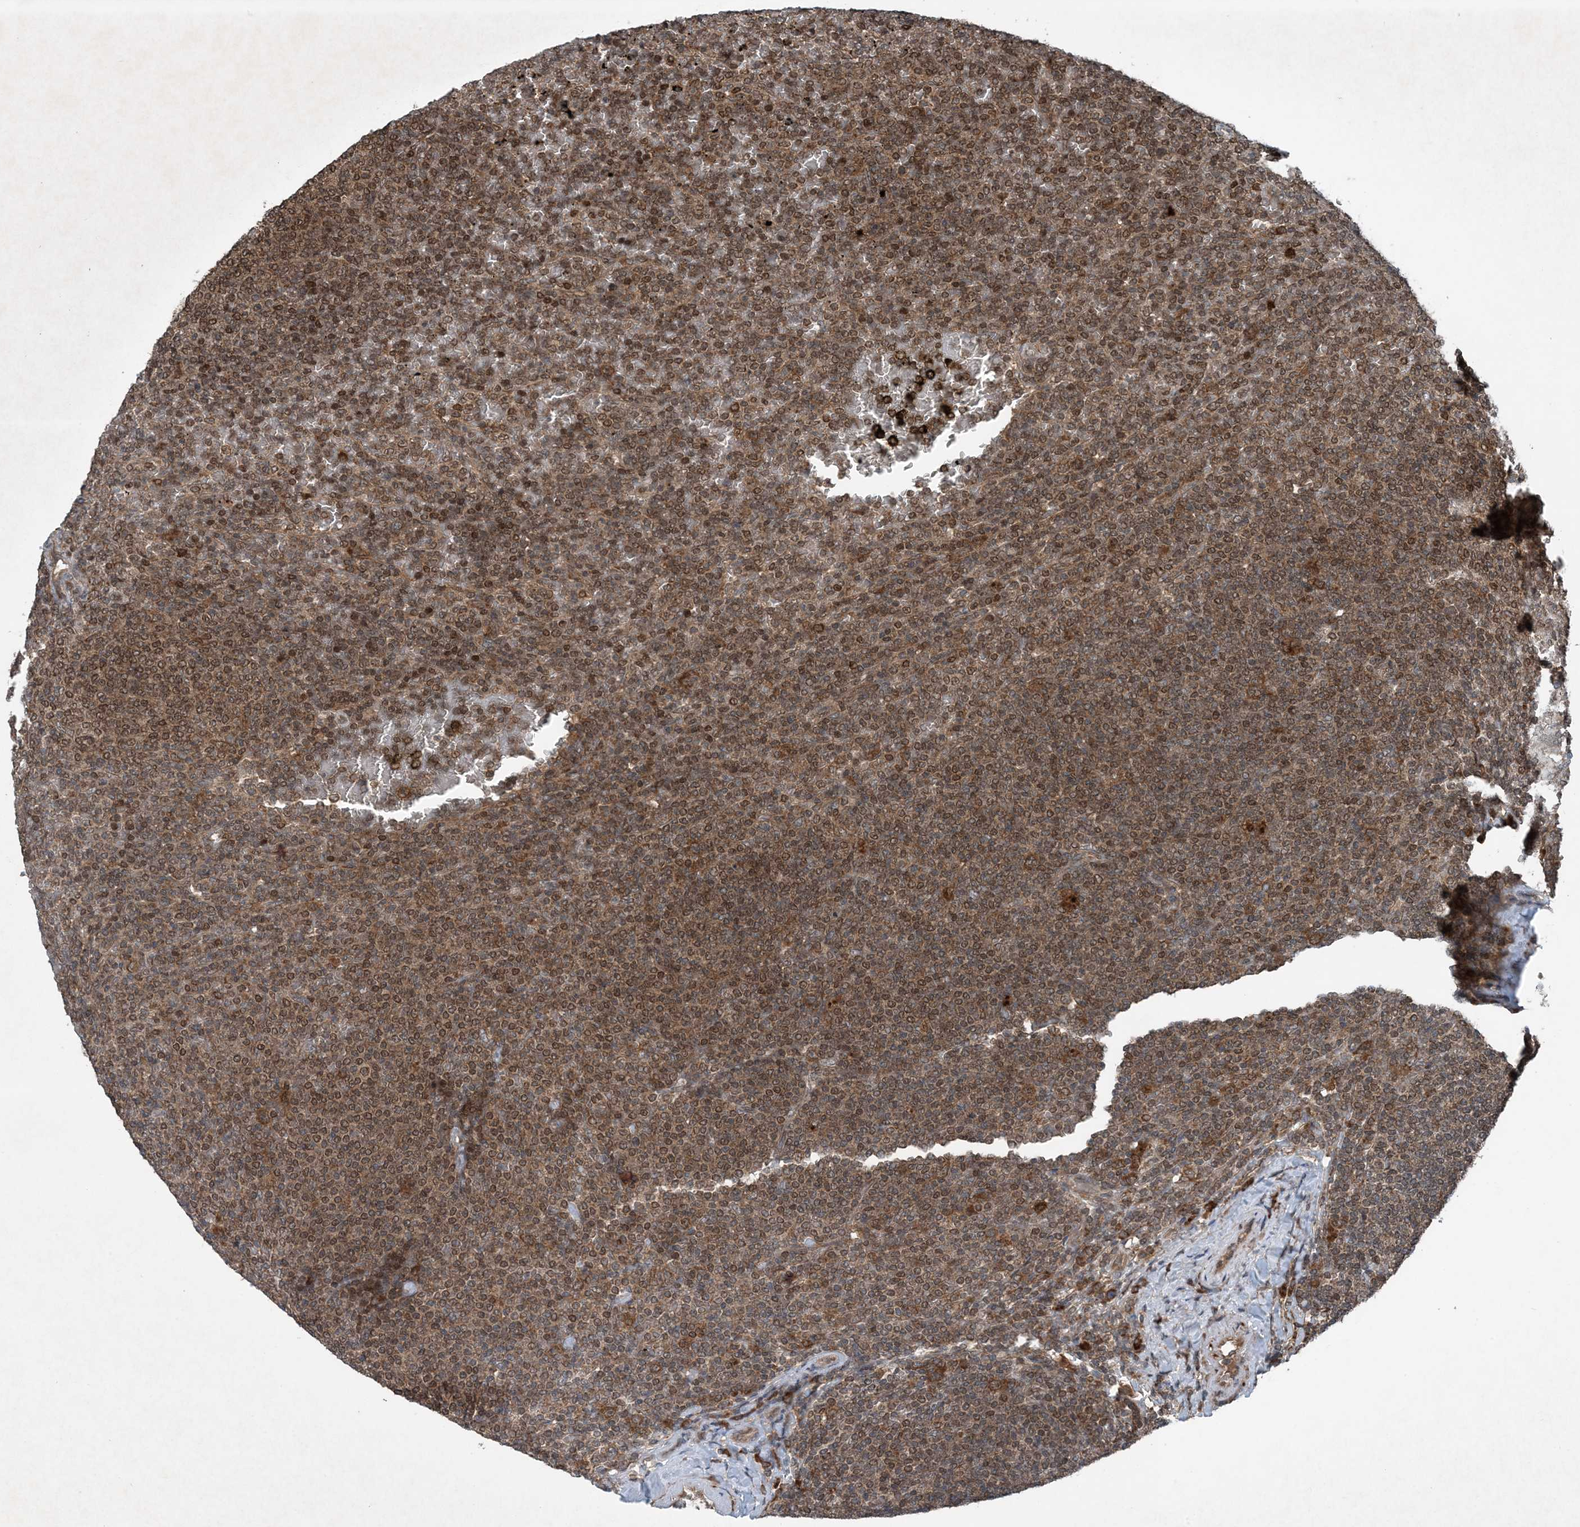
{"staining": {"intensity": "moderate", "quantity": ">75%", "location": "cytoplasmic/membranous,nuclear"}, "tissue": "lymphoma", "cell_type": "Tumor cells", "image_type": "cancer", "snomed": [{"axis": "morphology", "description": "Malignant lymphoma, non-Hodgkin's type, Low grade"}, {"axis": "topography", "description": "Spleen"}], "caption": "Lymphoma stained for a protein exhibits moderate cytoplasmic/membranous and nuclear positivity in tumor cells.", "gene": "GNG5", "patient": {"sex": "female", "age": 77}}